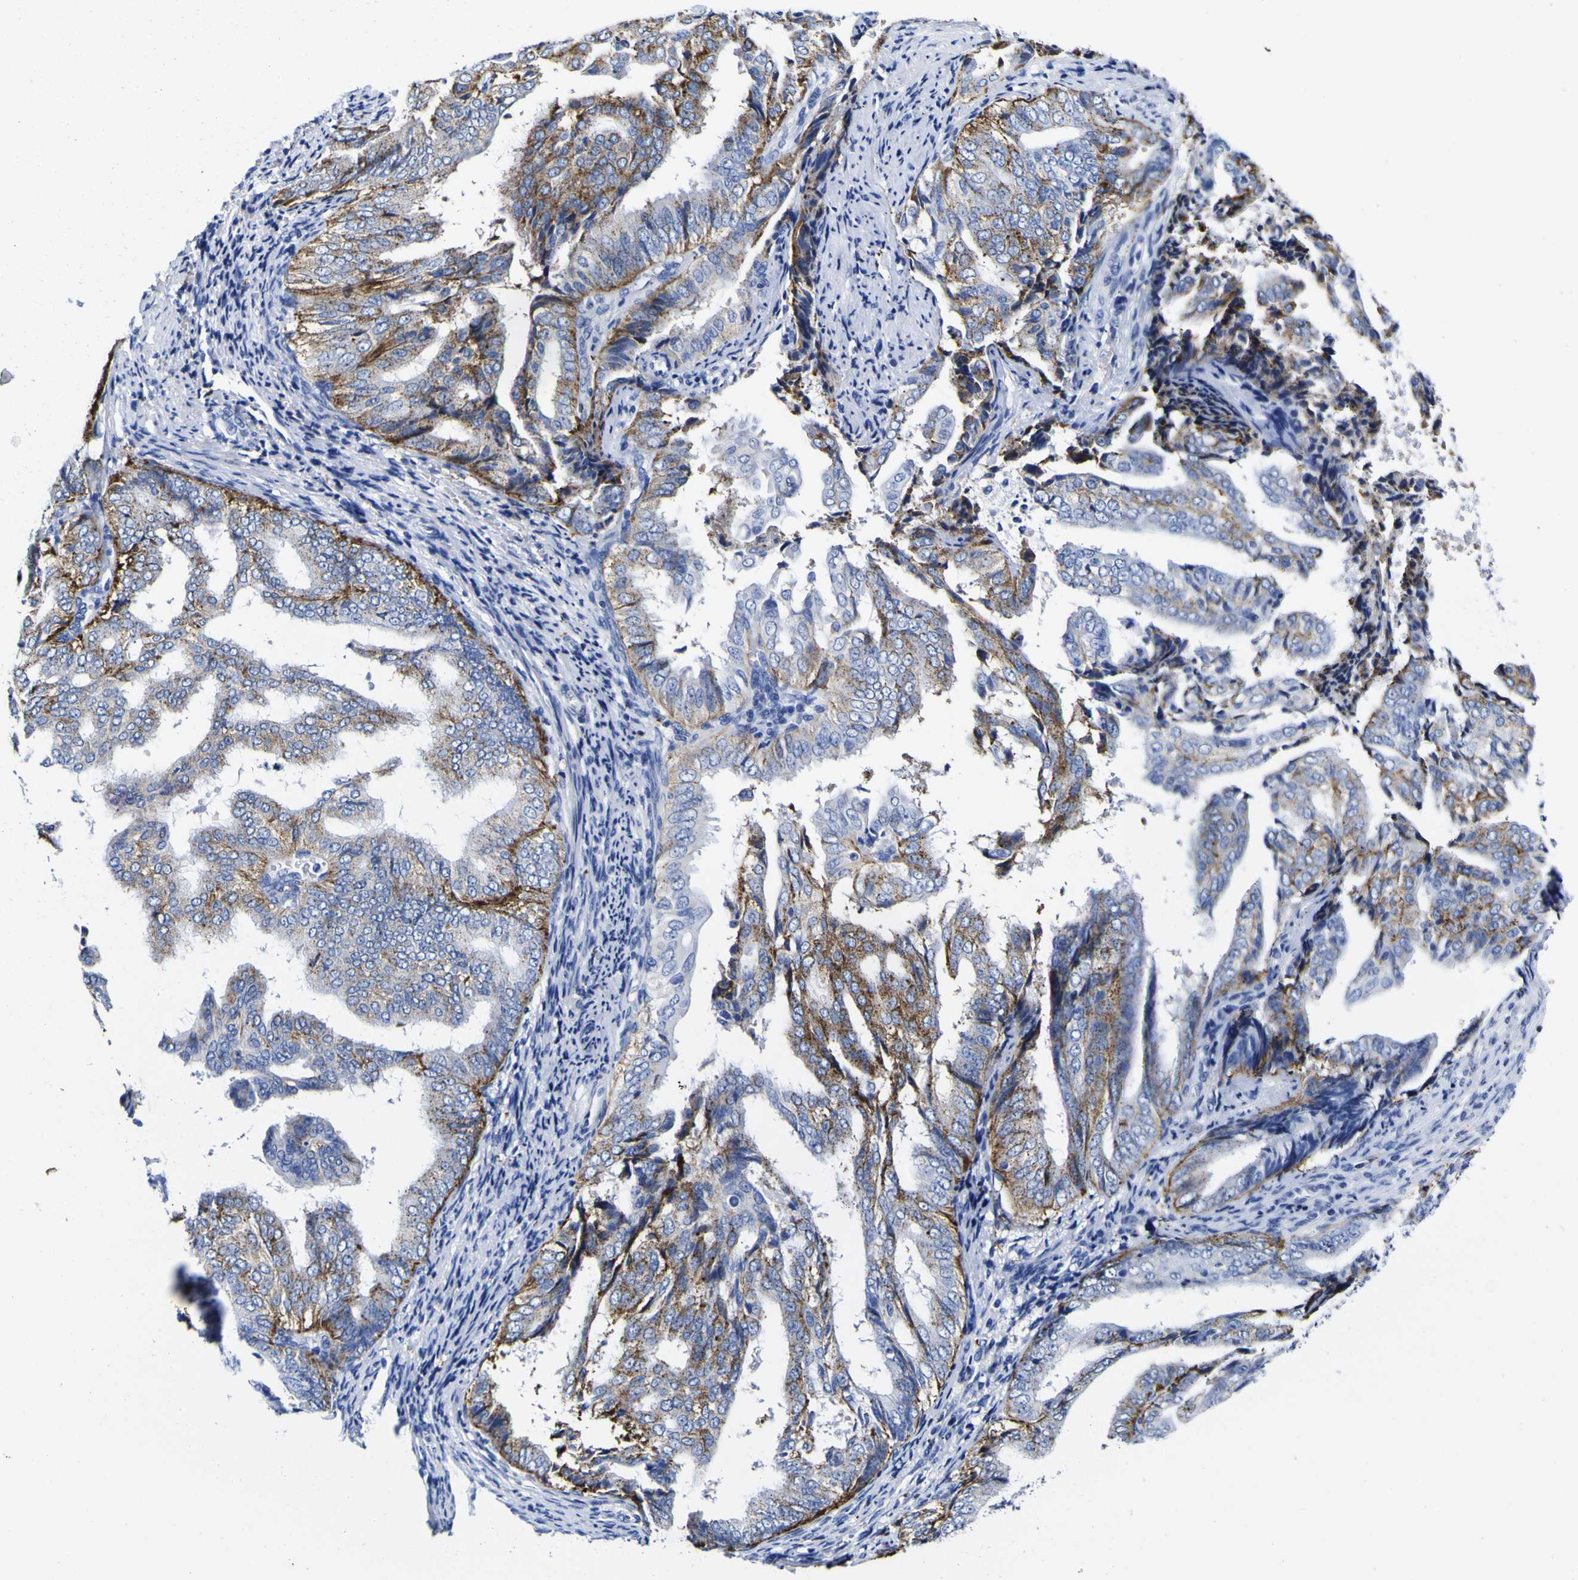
{"staining": {"intensity": "moderate", "quantity": ">75%", "location": "cytoplasmic/membranous"}, "tissue": "endometrial cancer", "cell_type": "Tumor cells", "image_type": "cancer", "snomed": [{"axis": "morphology", "description": "Adenocarcinoma, NOS"}, {"axis": "topography", "description": "Endometrium"}], "caption": "Immunohistochemistry of endometrial cancer displays medium levels of moderate cytoplasmic/membranous positivity in approximately >75% of tumor cells.", "gene": "HLA-DQA1", "patient": {"sex": "female", "age": 58}}